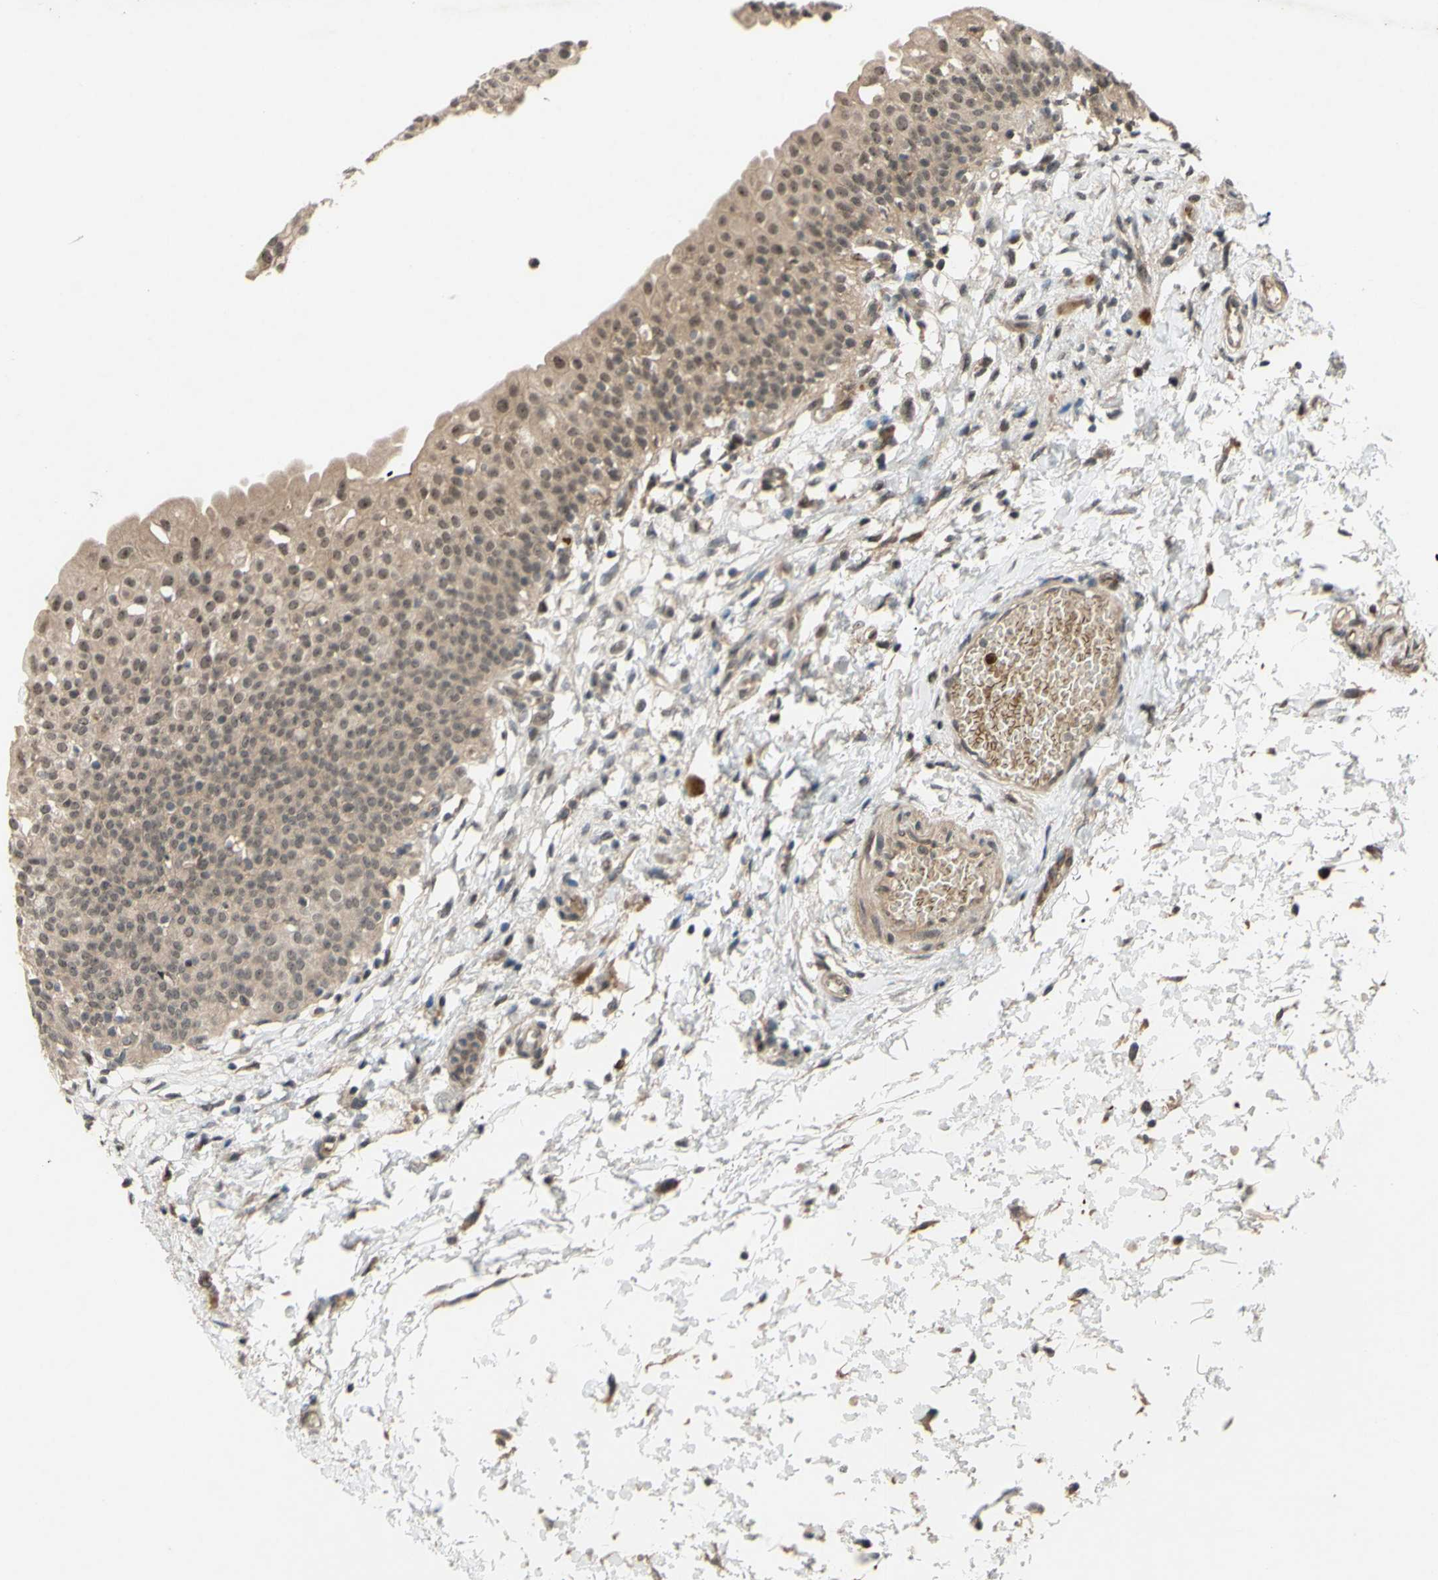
{"staining": {"intensity": "weak", "quantity": ">75%", "location": "cytoplasmic/membranous,nuclear"}, "tissue": "urinary bladder", "cell_type": "Urothelial cells", "image_type": "normal", "snomed": [{"axis": "morphology", "description": "Normal tissue, NOS"}, {"axis": "topography", "description": "Urinary bladder"}], "caption": "An IHC micrograph of benign tissue is shown. Protein staining in brown shows weak cytoplasmic/membranous,nuclear positivity in urinary bladder within urothelial cells.", "gene": "ALK", "patient": {"sex": "male", "age": 55}}